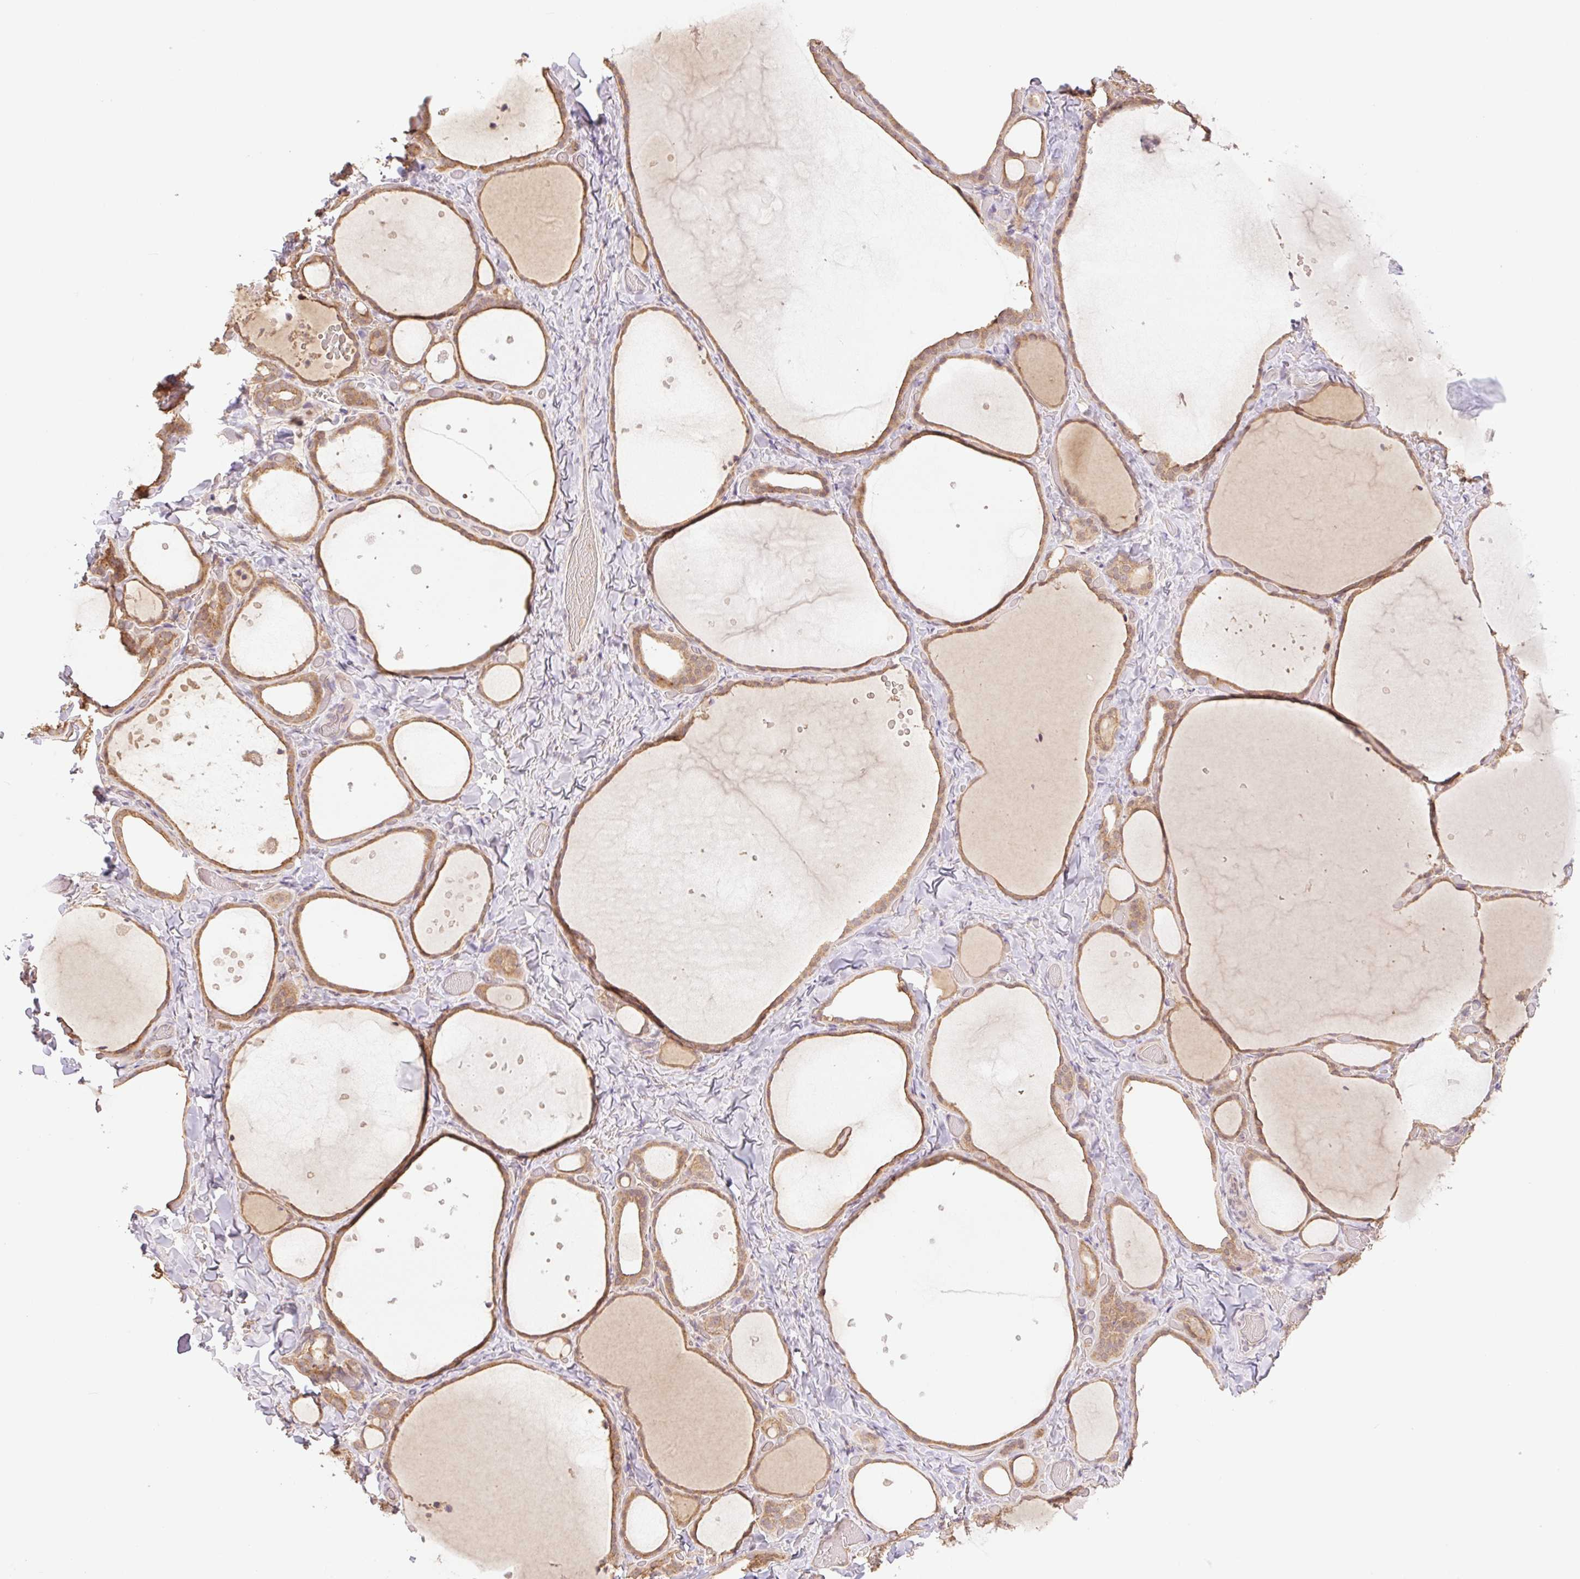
{"staining": {"intensity": "moderate", "quantity": ">75%", "location": "cytoplasmic/membranous"}, "tissue": "thyroid gland", "cell_type": "Glandular cells", "image_type": "normal", "snomed": [{"axis": "morphology", "description": "Normal tissue, NOS"}, {"axis": "topography", "description": "Thyroid gland"}], "caption": "DAB immunohistochemical staining of benign thyroid gland shows moderate cytoplasmic/membranous protein expression in about >75% of glandular cells.", "gene": "YJU2B", "patient": {"sex": "female", "age": 36}}